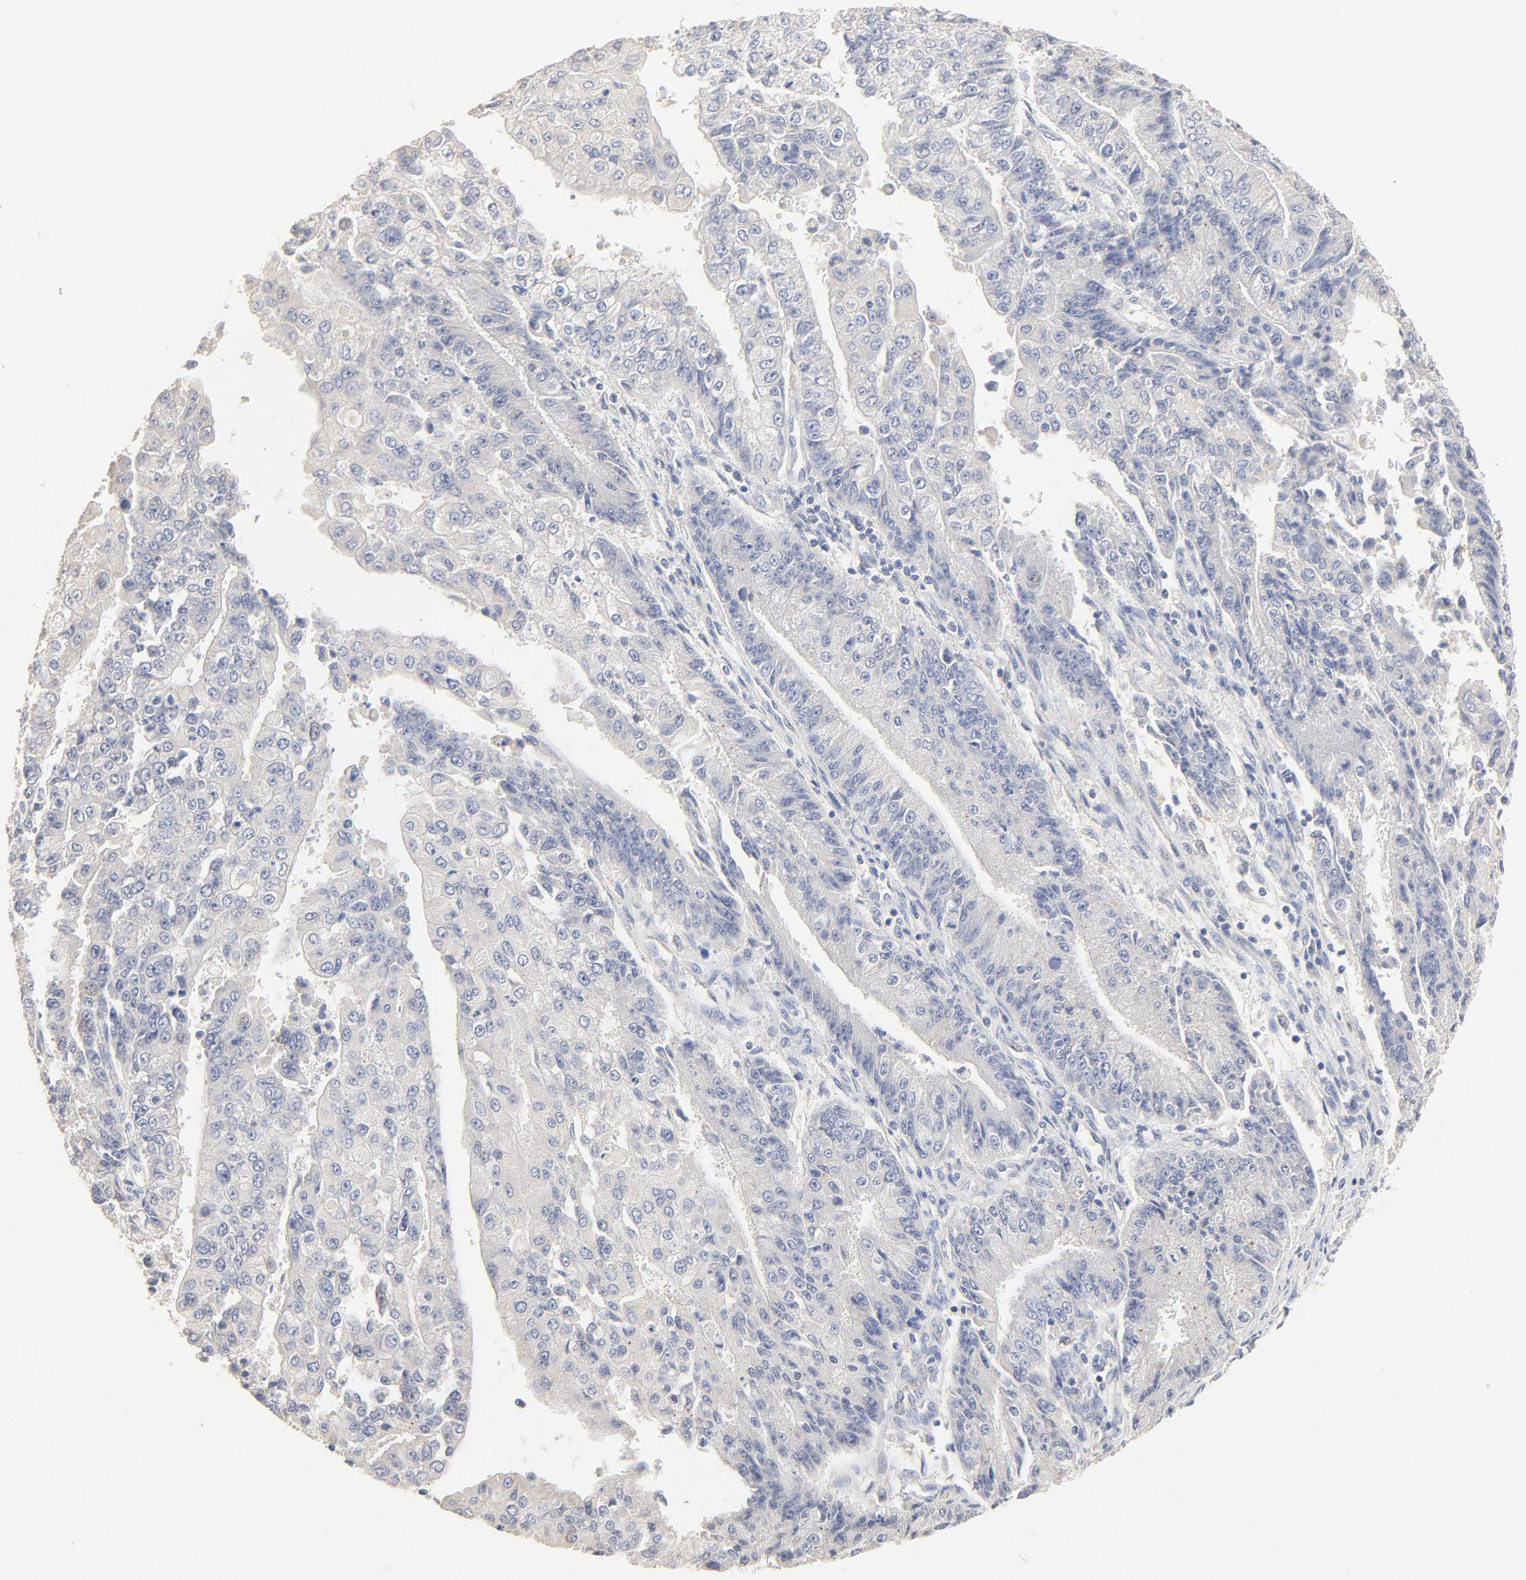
{"staining": {"intensity": "negative", "quantity": "none", "location": "none"}, "tissue": "endometrial cancer", "cell_type": "Tumor cells", "image_type": "cancer", "snomed": [{"axis": "morphology", "description": "Adenocarcinoma, NOS"}, {"axis": "topography", "description": "Endometrium"}], "caption": "High magnification brightfield microscopy of endometrial cancer stained with DAB (3,3'-diaminobenzidine) (brown) and counterstained with hematoxylin (blue): tumor cells show no significant staining.", "gene": "FCGBP", "patient": {"sex": "female", "age": 75}}